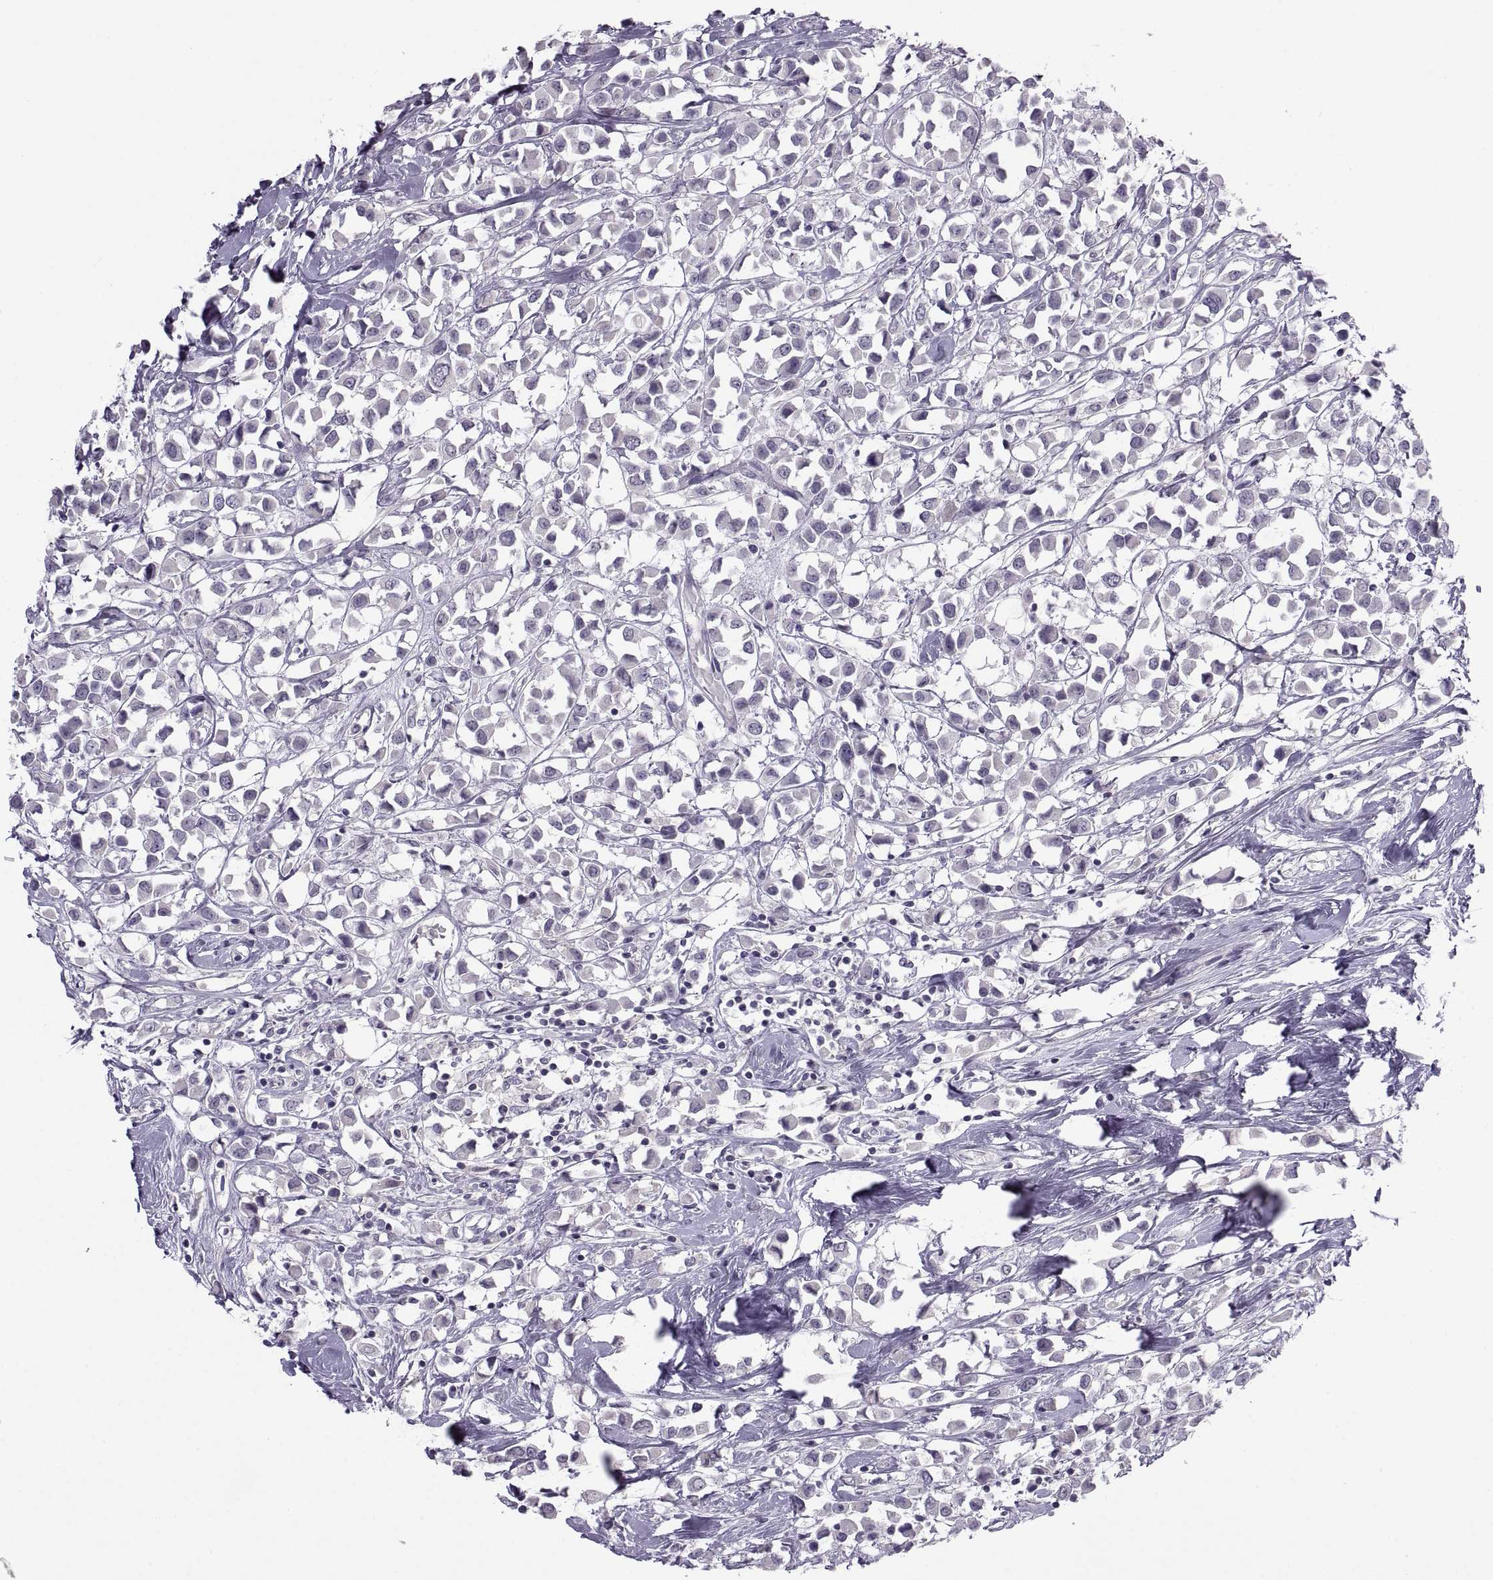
{"staining": {"intensity": "negative", "quantity": "none", "location": "none"}, "tissue": "breast cancer", "cell_type": "Tumor cells", "image_type": "cancer", "snomed": [{"axis": "morphology", "description": "Duct carcinoma"}, {"axis": "topography", "description": "Breast"}], "caption": "Human breast intraductal carcinoma stained for a protein using IHC displays no staining in tumor cells.", "gene": "BSPH1", "patient": {"sex": "female", "age": 61}}